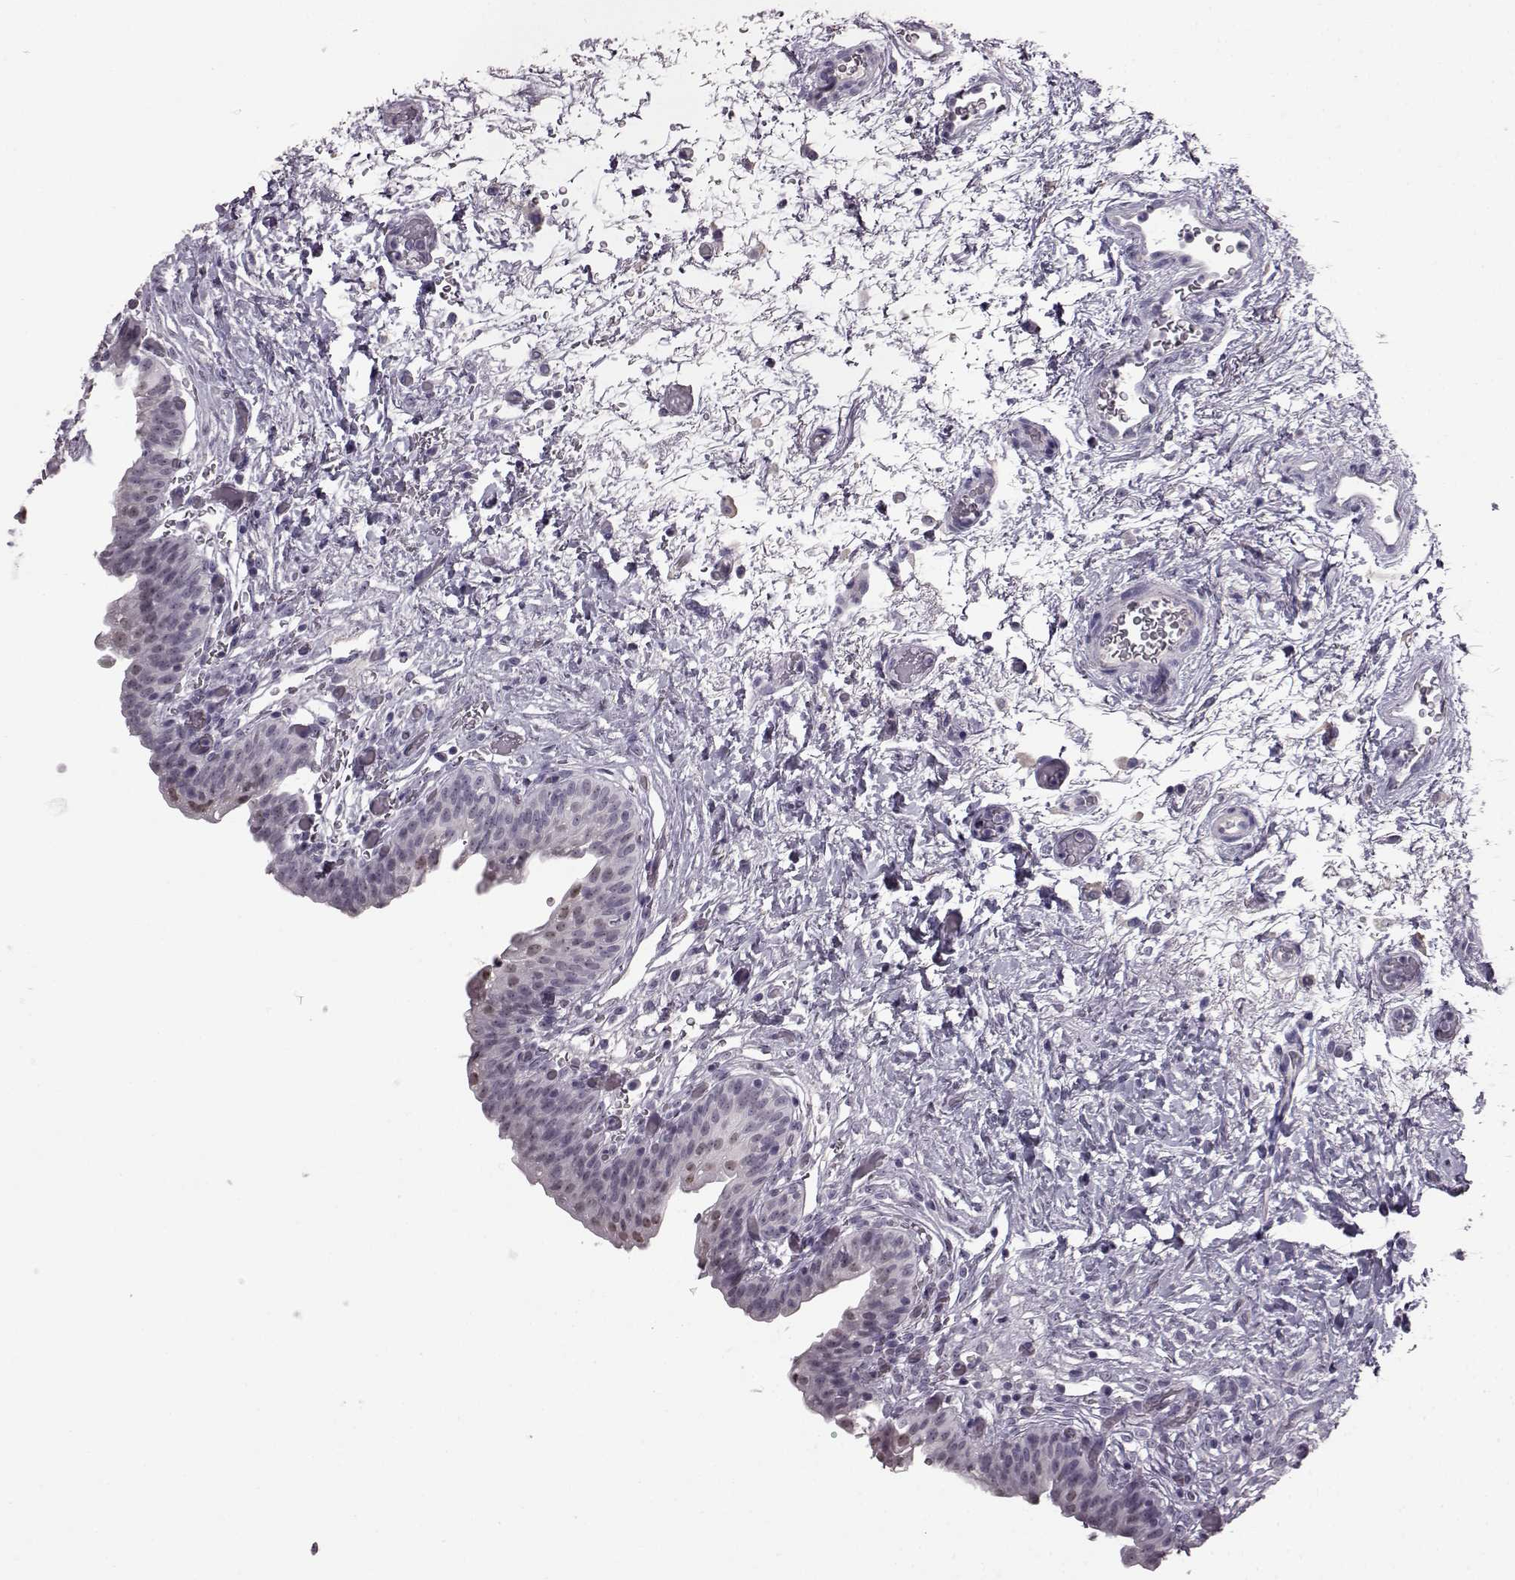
{"staining": {"intensity": "negative", "quantity": "none", "location": "none"}, "tissue": "urinary bladder", "cell_type": "Urothelial cells", "image_type": "normal", "snomed": [{"axis": "morphology", "description": "Normal tissue, NOS"}, {"axis": "topography", "description": "Urinary bladder"}], "caption": "The micrograph demonstrates no significant positivity in urothelial cells of urinary bladder.", "gene": "PRPH2", "patient": {"sex": "male", "age": 69}}